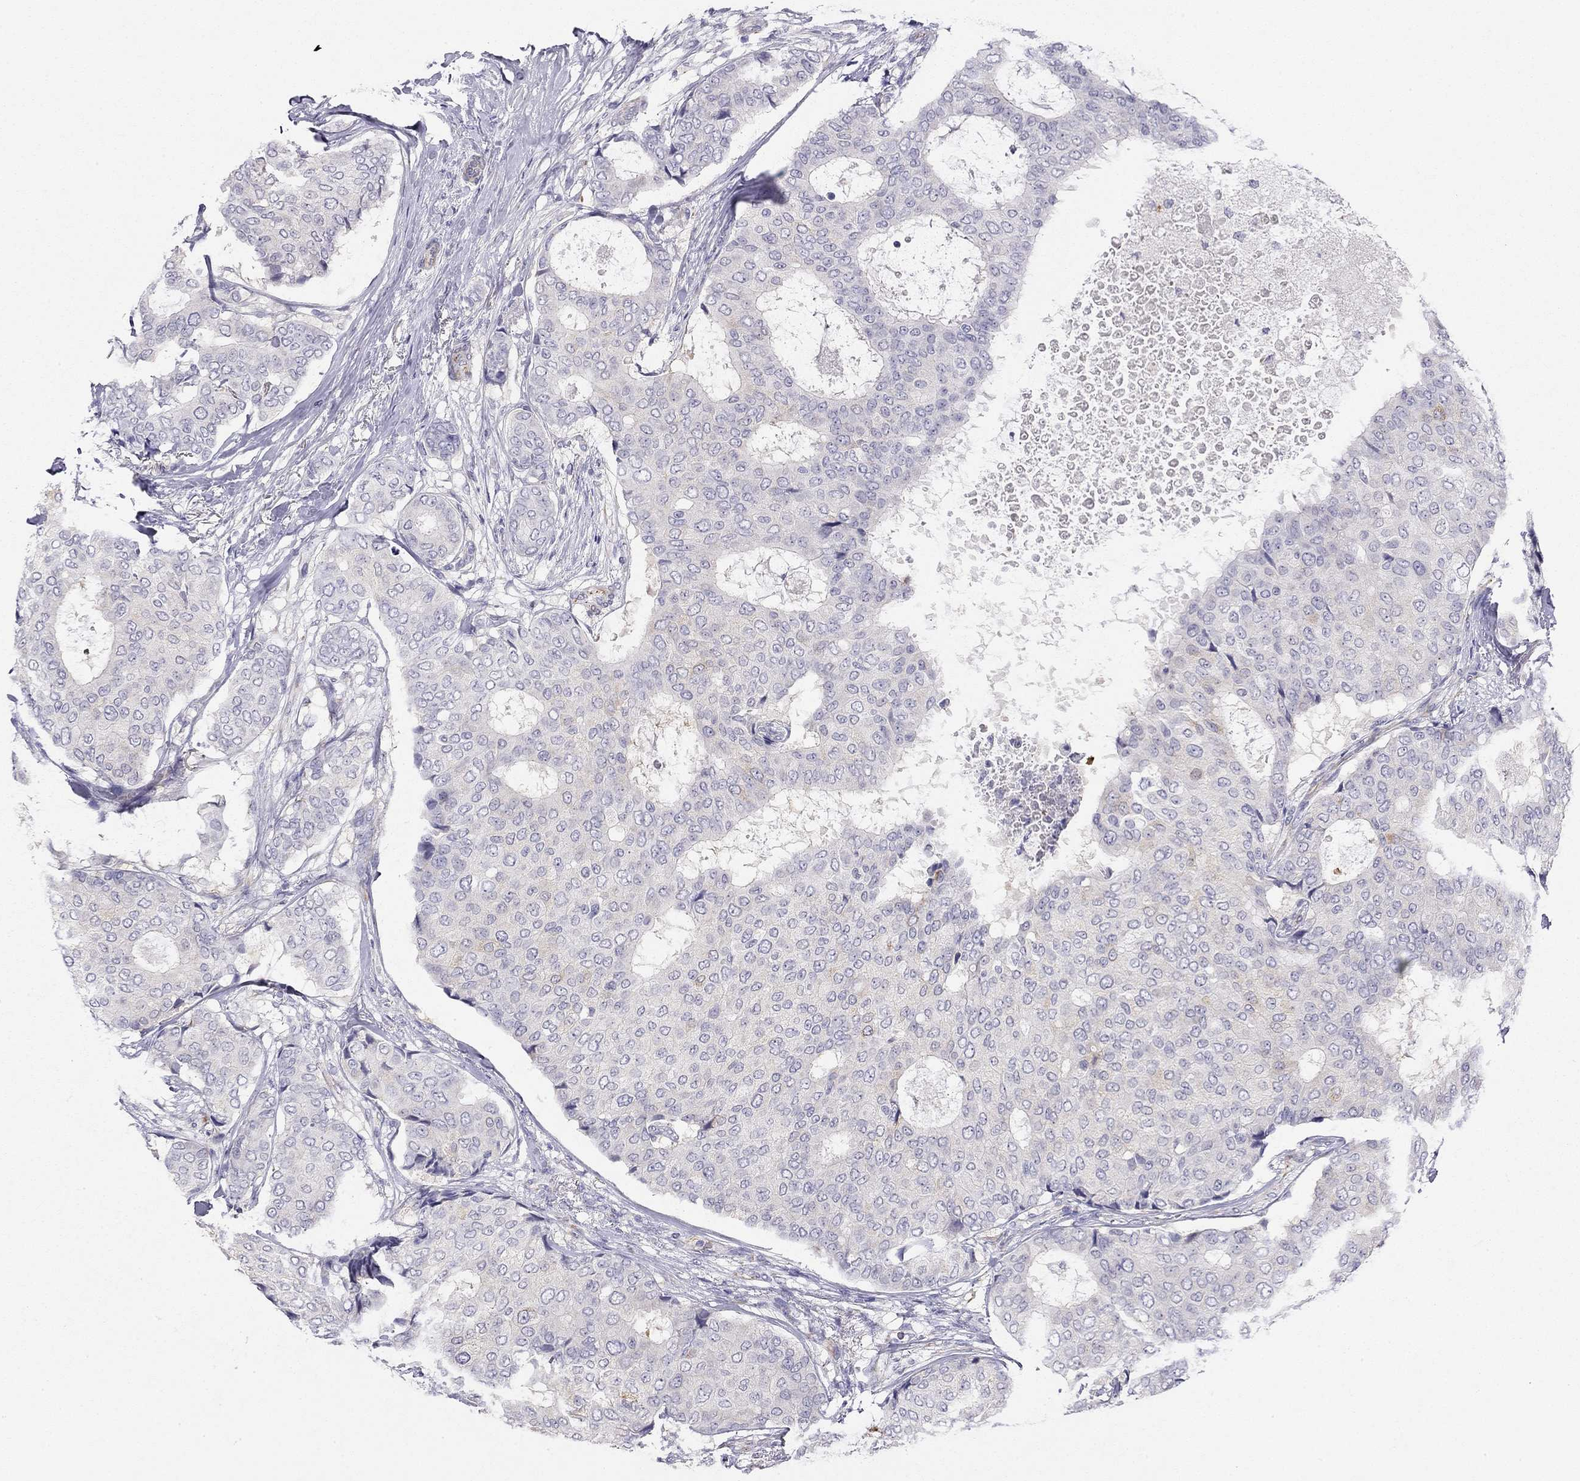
{"staining": {"intensity": "negative", "quantity": "none", "location": "none"}, "tissue": "breast cancer", "cell_type": "Tumor cells", "image_type": "cancer", "snomed": [{"axis": "morphology", "description": "Duct carcinoma"}, {"axis": "topography", "description": "Breast"}], "caption": "Tumor cells are negative for protein expression in human intraductal carcinoma (breast). (Brightfield microscopy of DAB (3,3'-diaminobenzidine) immunohistochemistry at high magnification).", "gene": "RTL1", "patient": {"sex": "female", "age": 75}}